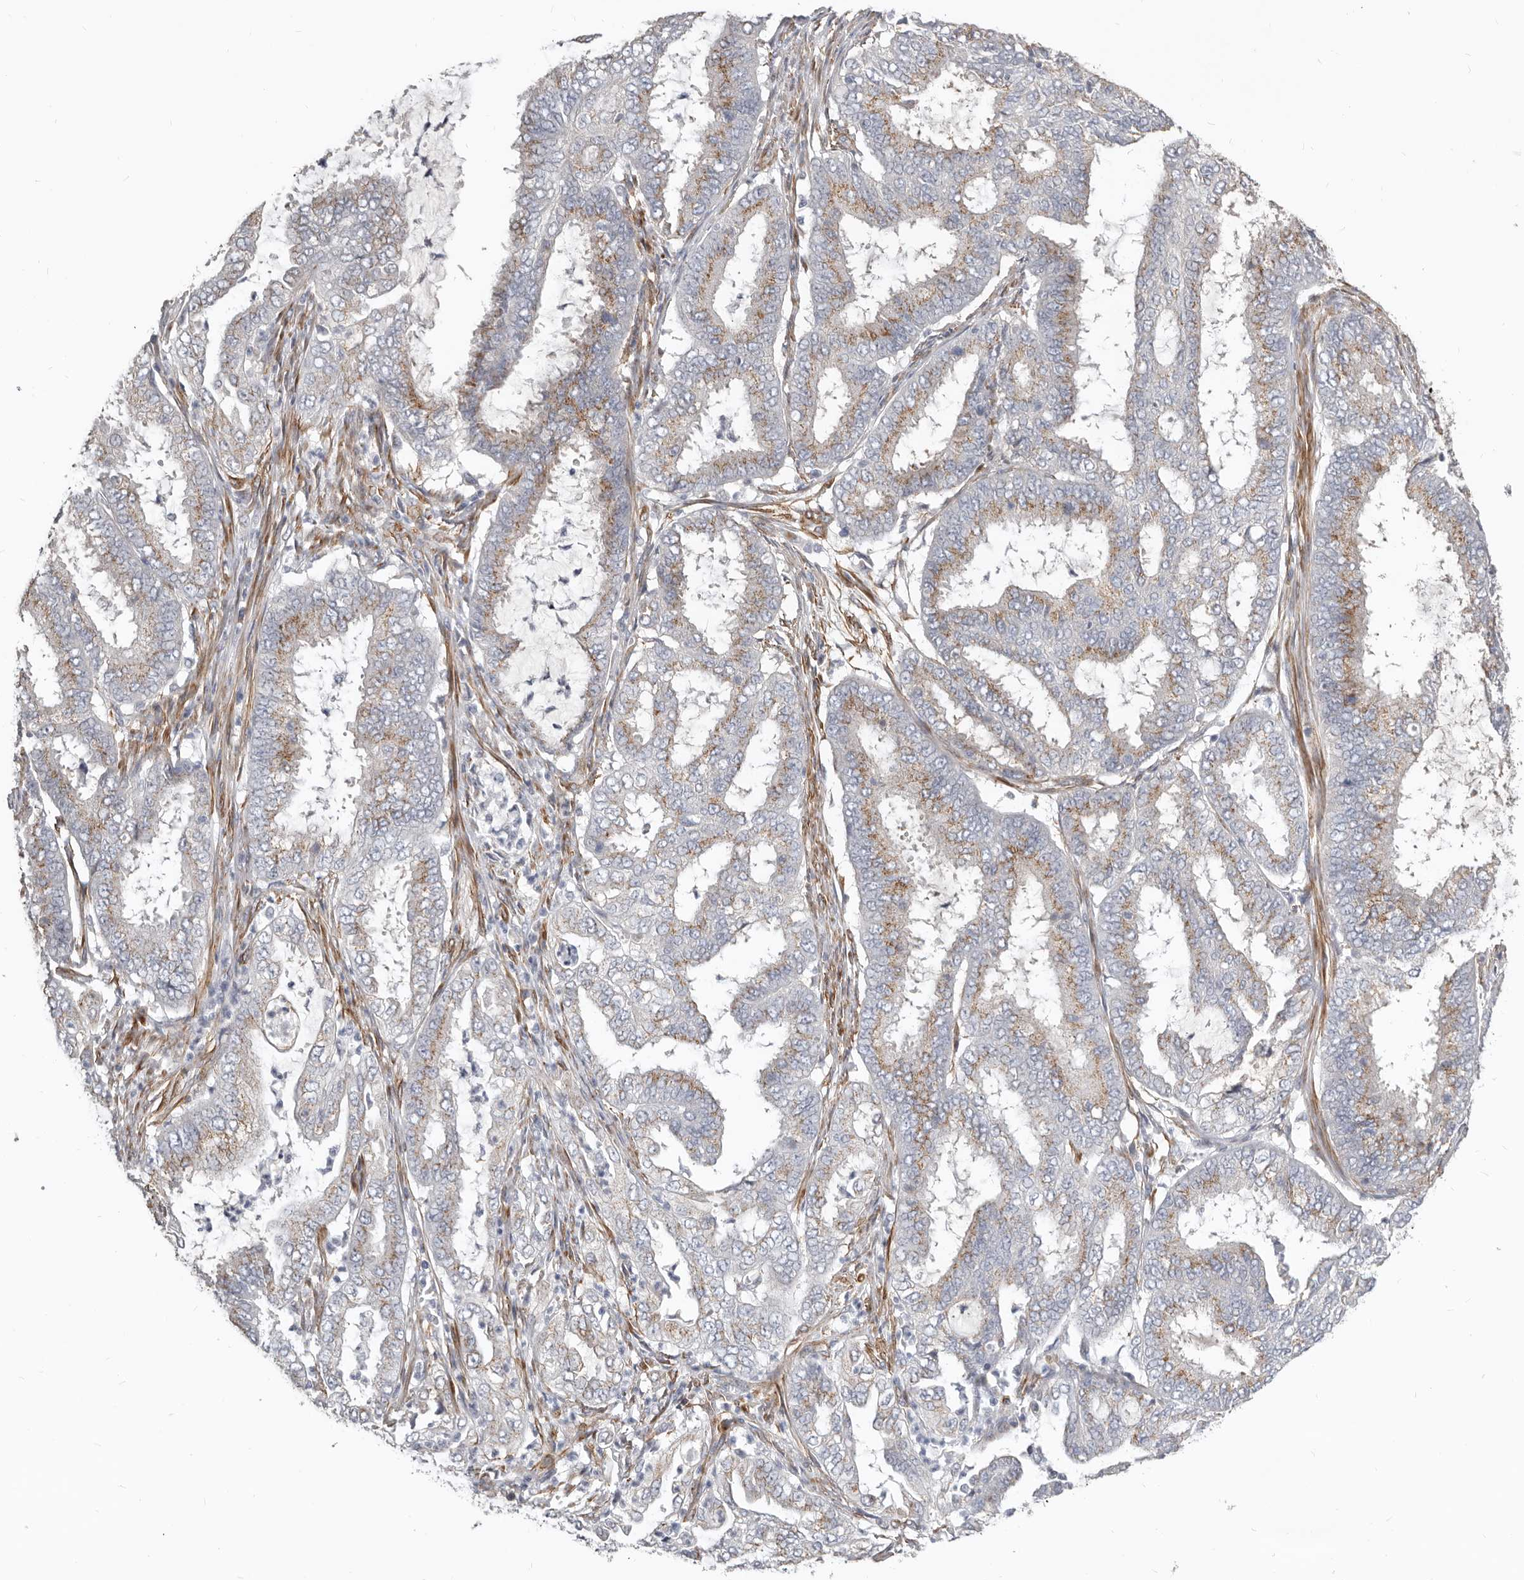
{"staining": {"intensity": "weak", "quantity": "25%-75%", "location": "cytoplasmic/membranous"}, "tissue": "endometrial cancer", "cell_type": "Tumor cells", "image_type": "cancer", "snomed": [{"axis": "morphology", "description": "Adenocarcinoma, NOS"}, {"axis": "topography", "description": "Endometrium"}], "caption": "This photomicrograph reveals immunohistochemistry staining of adenocarcinoma (endometrial), with low weak cytoplasmic/membranous positivity in about 25%-75% of tumor cells.", "gene": "RABAC1", "patient": {"sex": "female", "age": 51}}